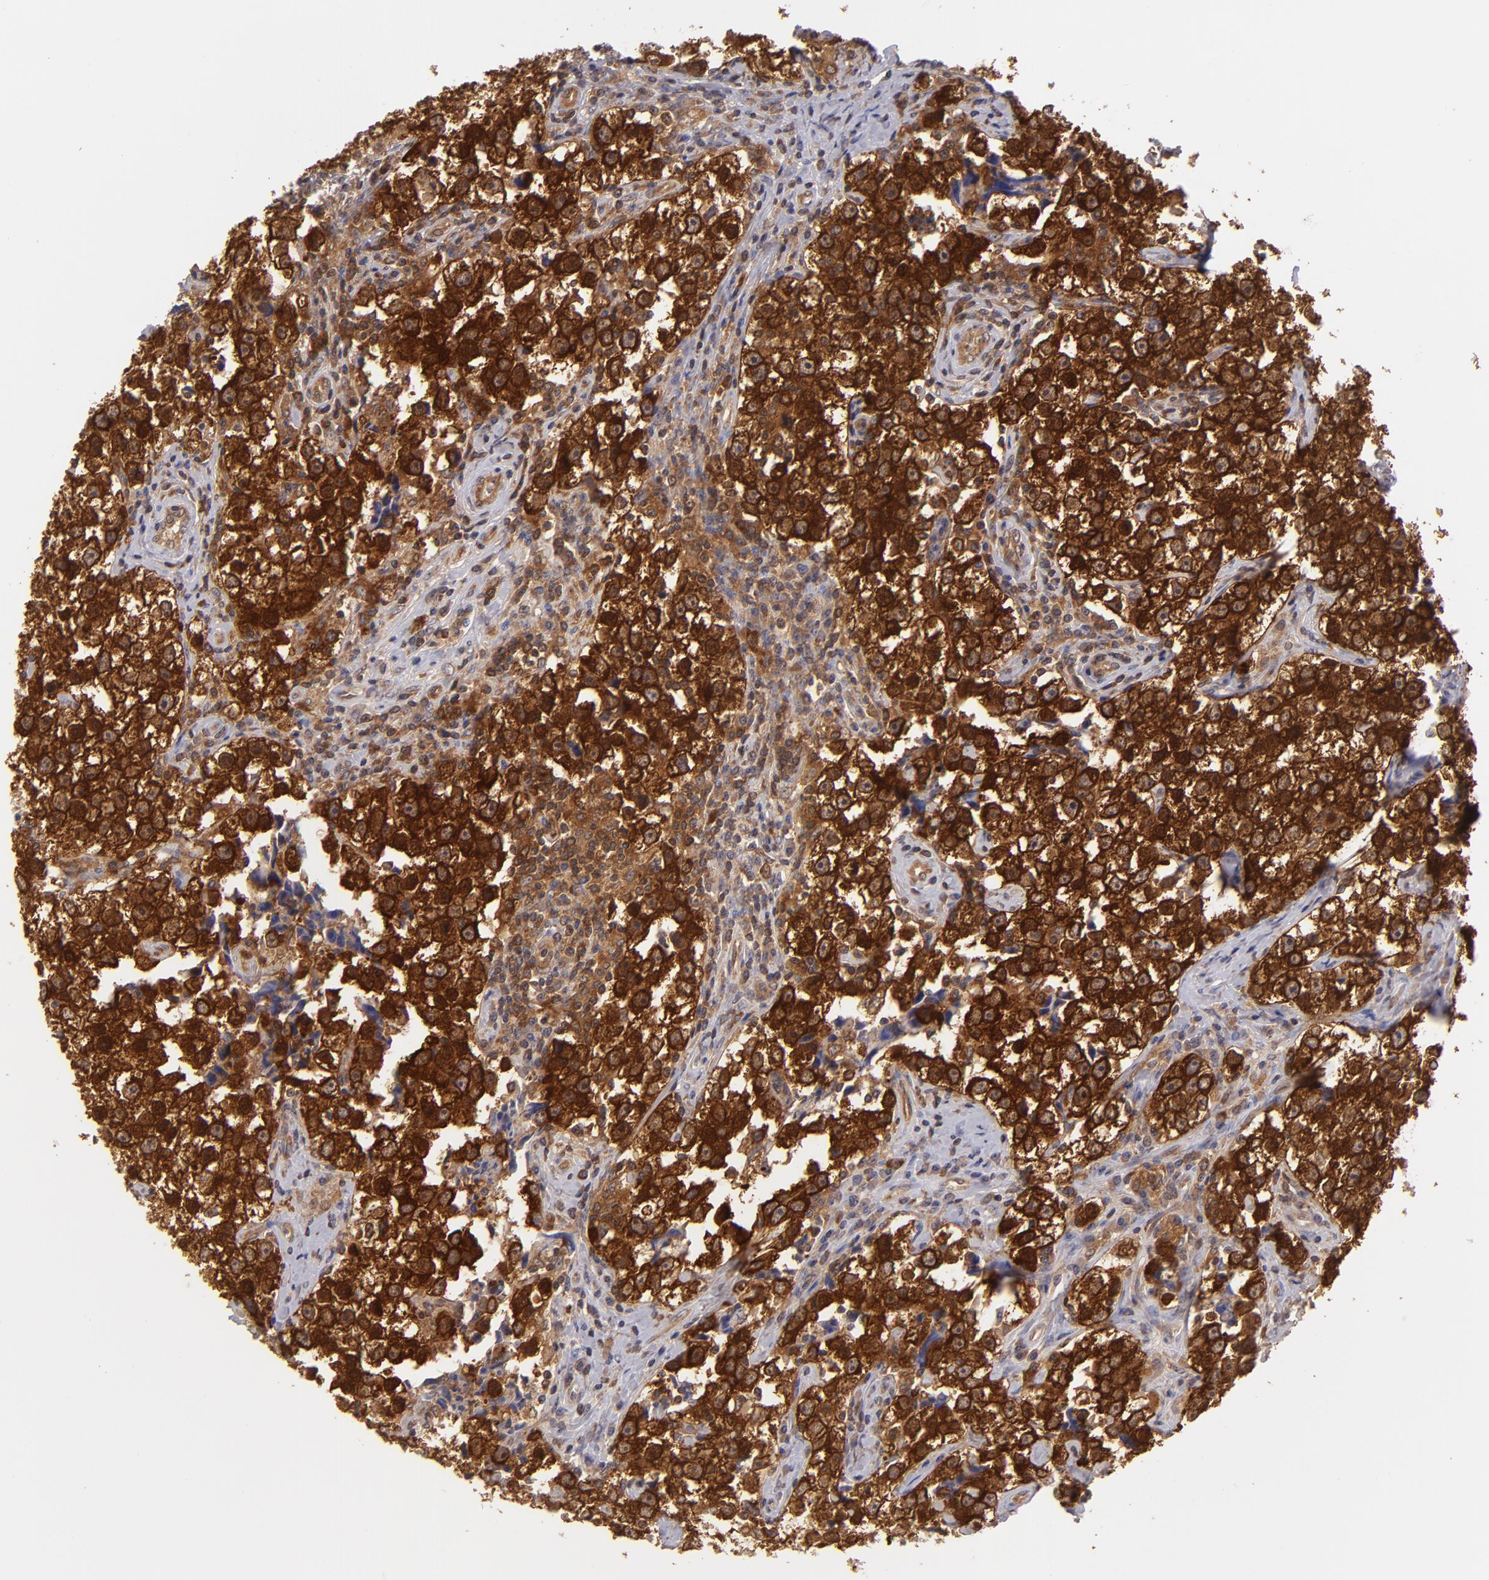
{"staining": {"intensity": "strong", "quantity": ">75%", "location": "cytoplasmic/membranous"}, "tissue": "testis cancer", "cell_type": "Tumor cells", "image_type": "cancer", "snomed": [{"axis": "morphology", "description": "Seminoma, NOS"}, {"axis": "topography", "description": "Testis"}], "caption": "Immunohistochemical staining of human testis cancer (seminoma) exhibits high levels of strong cytoplasmic/membranous protein expression in about >75% of tumor cells.", "gene": "PTPN13", "patient": {"sex": "male", "age": 32}}